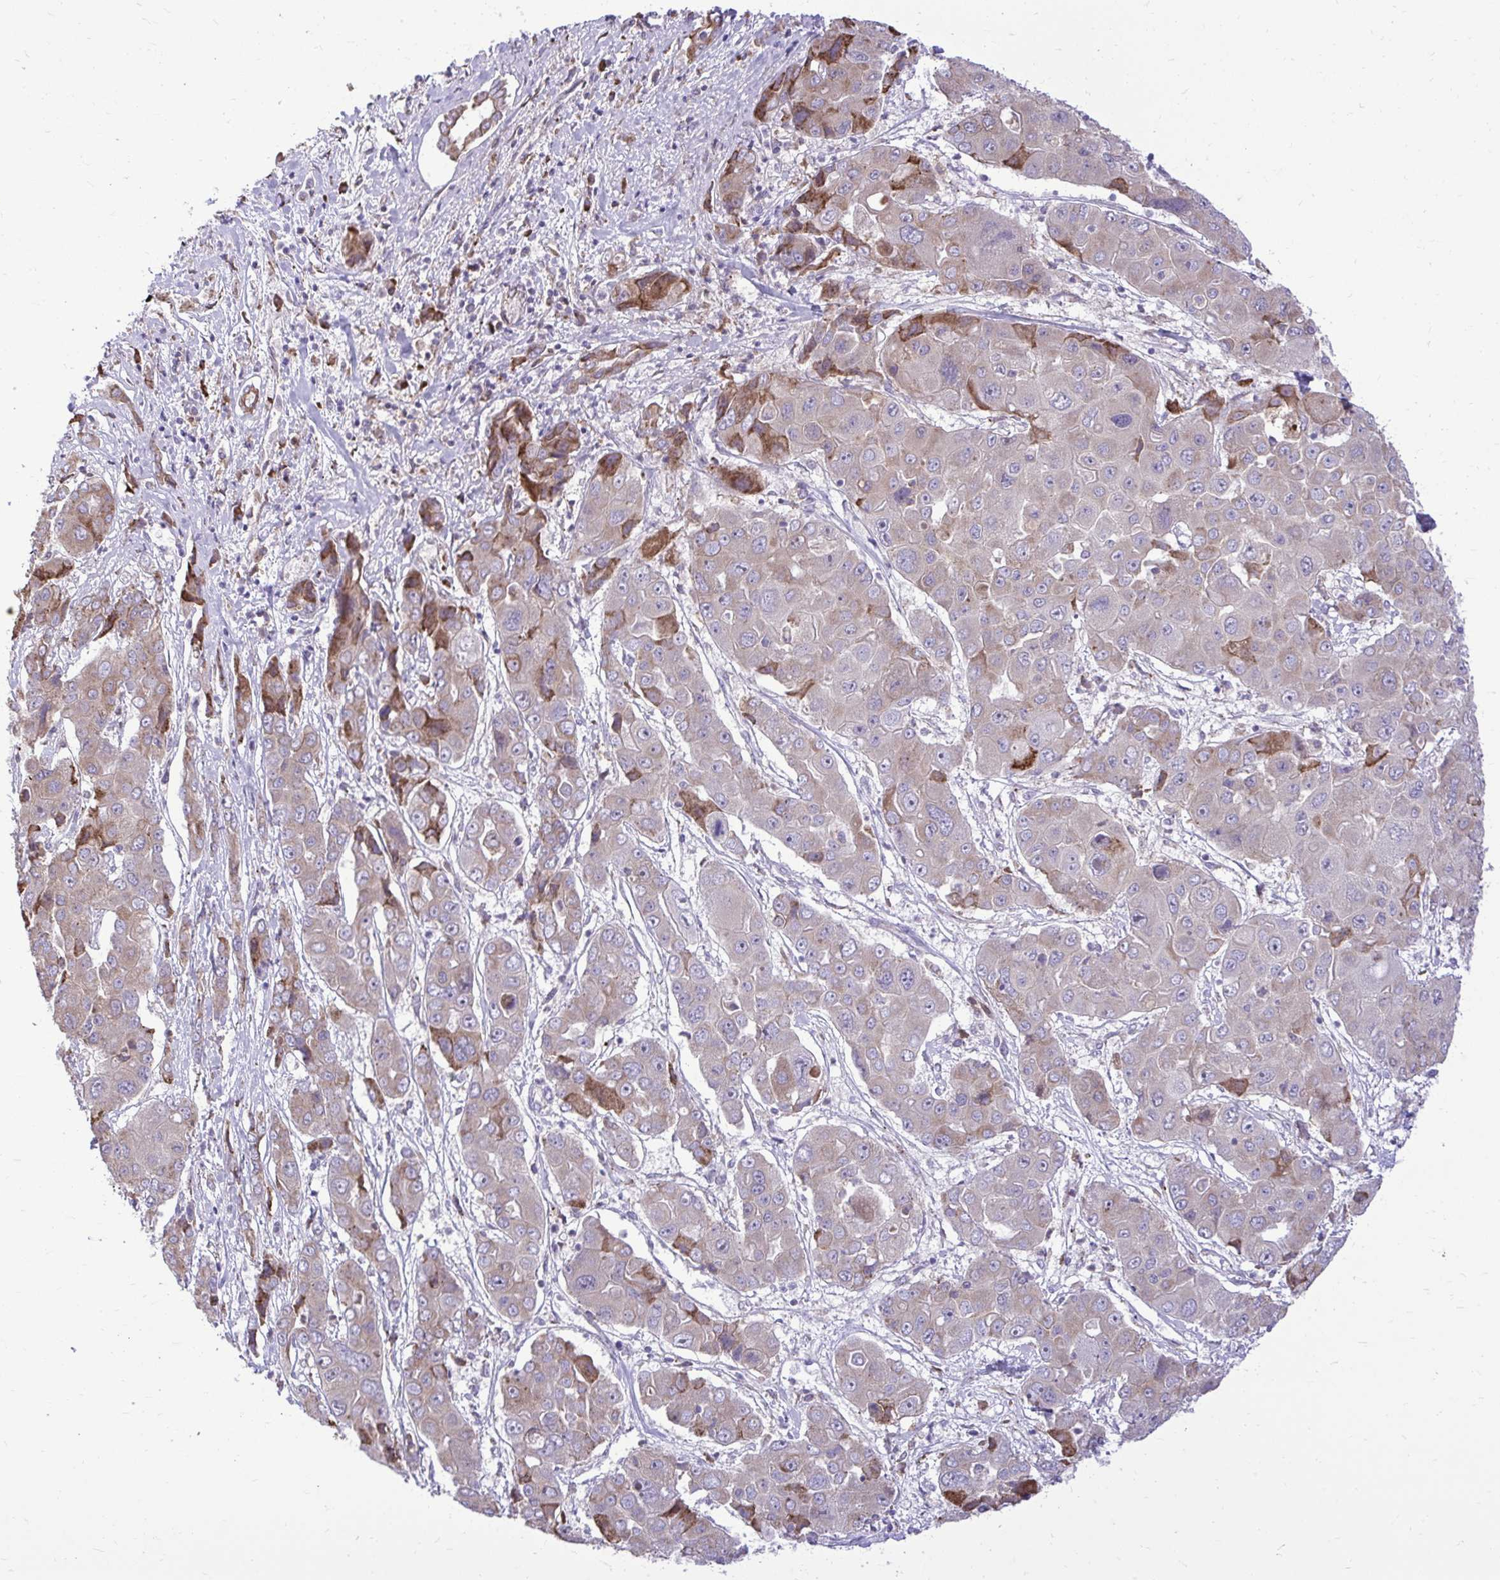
{"staining": {"intensity": "strong", "quantity": "<25%", "location": "cytoplasmic/membranous"}, "tissue": "liver cancer", "cell_type": "Tumor cells", "image_type": "cancer", "snomed": [{"axis": "morphology", "description": "Cholangiocarcinoma"}, {"axis": "topography", "description": "Liver"}], "caption": "Cholangiocarcinoma (liver) was stained to show a protein in brown. There is medium levels of strong cytoplasmic/membranous expression in about <25% of tumor cells.", "gene": "METTL9", "patient": {"sex": "male", "age": 67}}